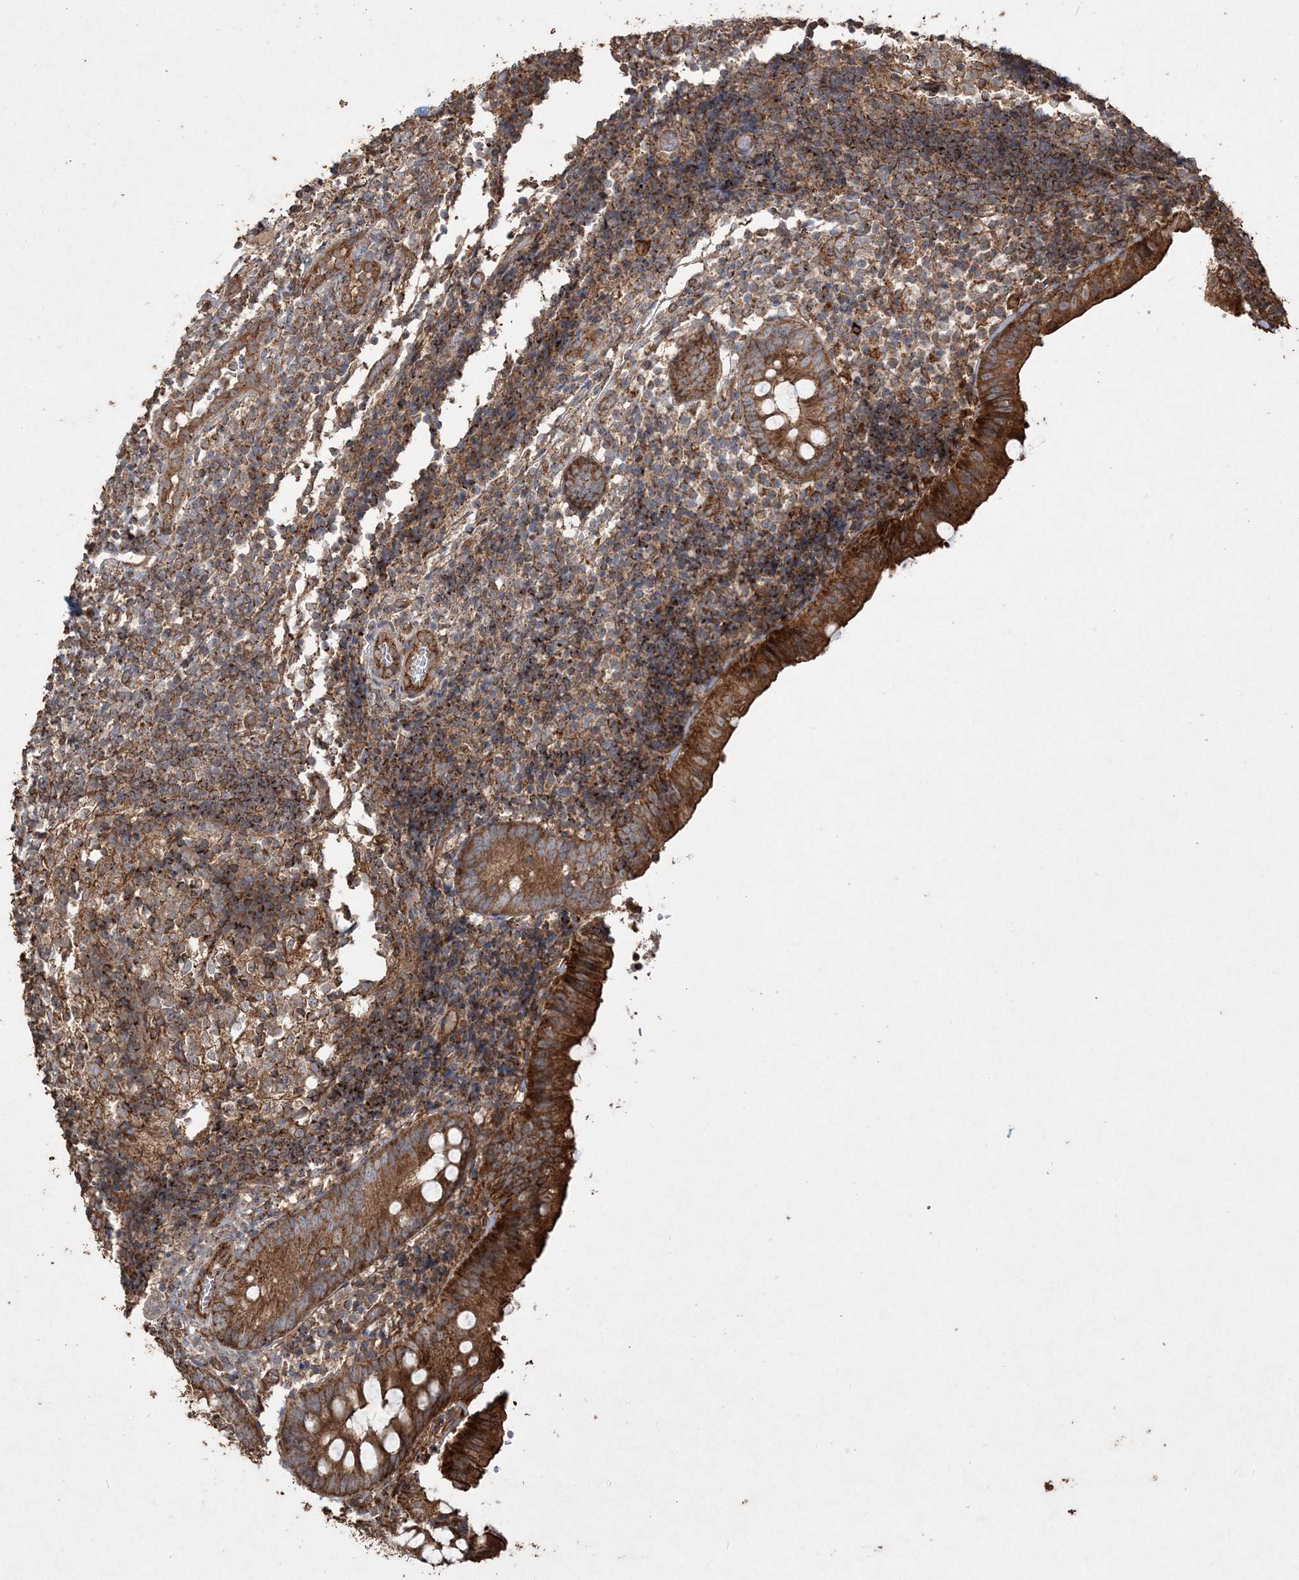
{"staining": {"intensity": "strong", "quantity": ">75%", "location": "cytoplasmic/membranous"}, "tissue": "appendix", "cell_type": "Glandular cells", "image_type": "normal", "snomed": [{"axis": "morphology", "description": "Normal tissue, NOS"}, {"axis": "topography", "description": "Appendix"}], "caption": "Immunohistochemistry histopathology image of benign appendix: human appendix stained using immunohistochemistry reveals high levels of strong protein expression localized specifically in the cytoplasmic/membranous of glandular cells, appearing as a cytoplasmic/membranous brown color.", "gene": "TTC7A", "patient": {"sex": "male", "age": 8}}